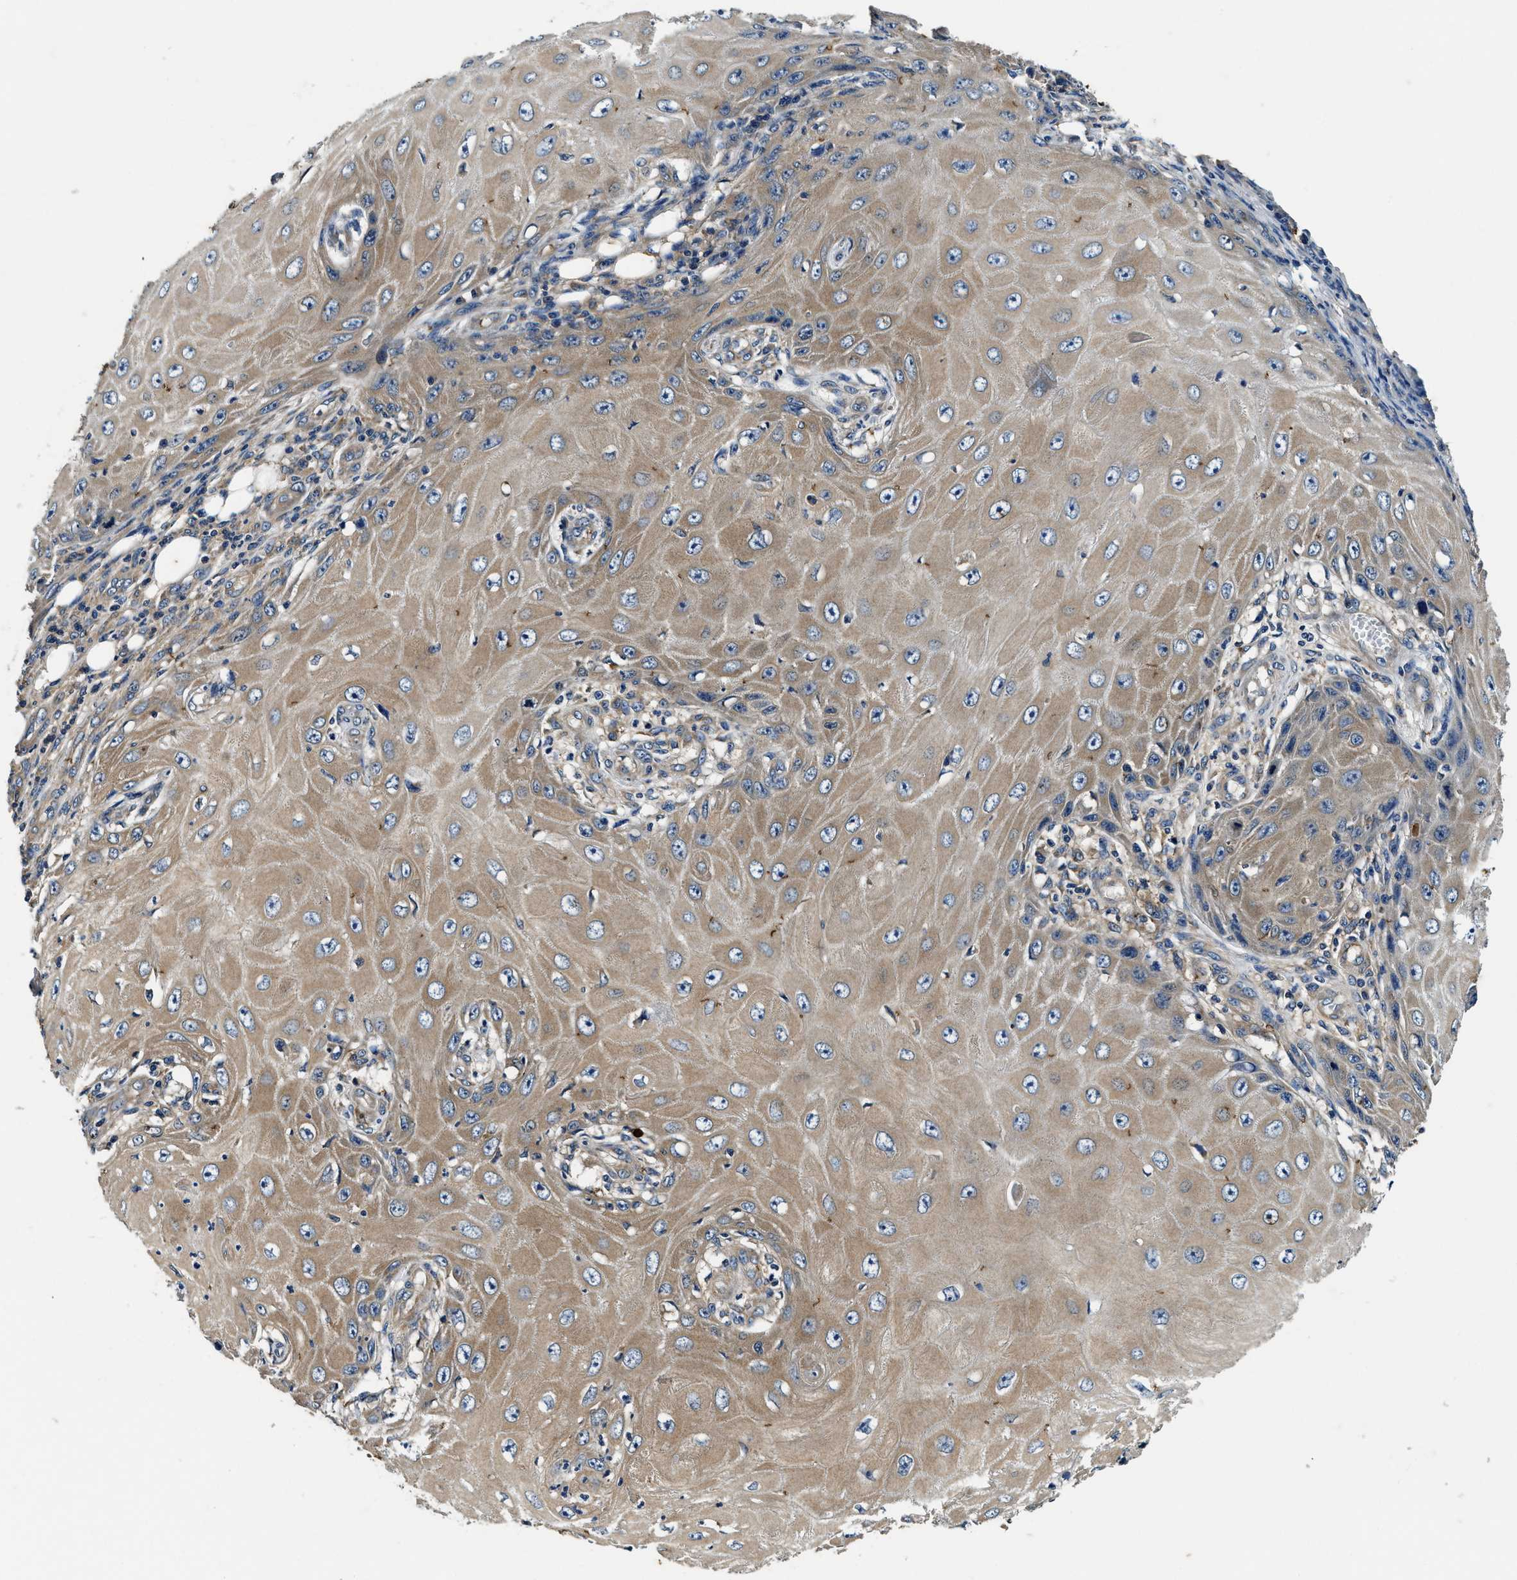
{"staining": {"intensity": "weak", "quantity": ">75%", "location": "cytoplasmic/membranous"}, "tissue": "skin cancer", "cell_type": "Tumor cells", "image_type": "cancer", "snomed": [{"axis": "morphology", "description": "Squamous cell carcinoma, NOS"}, {"axis": "topography", "description": "Skin"}], "caption": "Protein expression analysis of squamous cell carcinoma (skin) displays weak cytoplasmic/membranous staining in about >75% of tumor cells.", "gene": "PI4KB", "patient": {"sex": "female", "age": 73}}